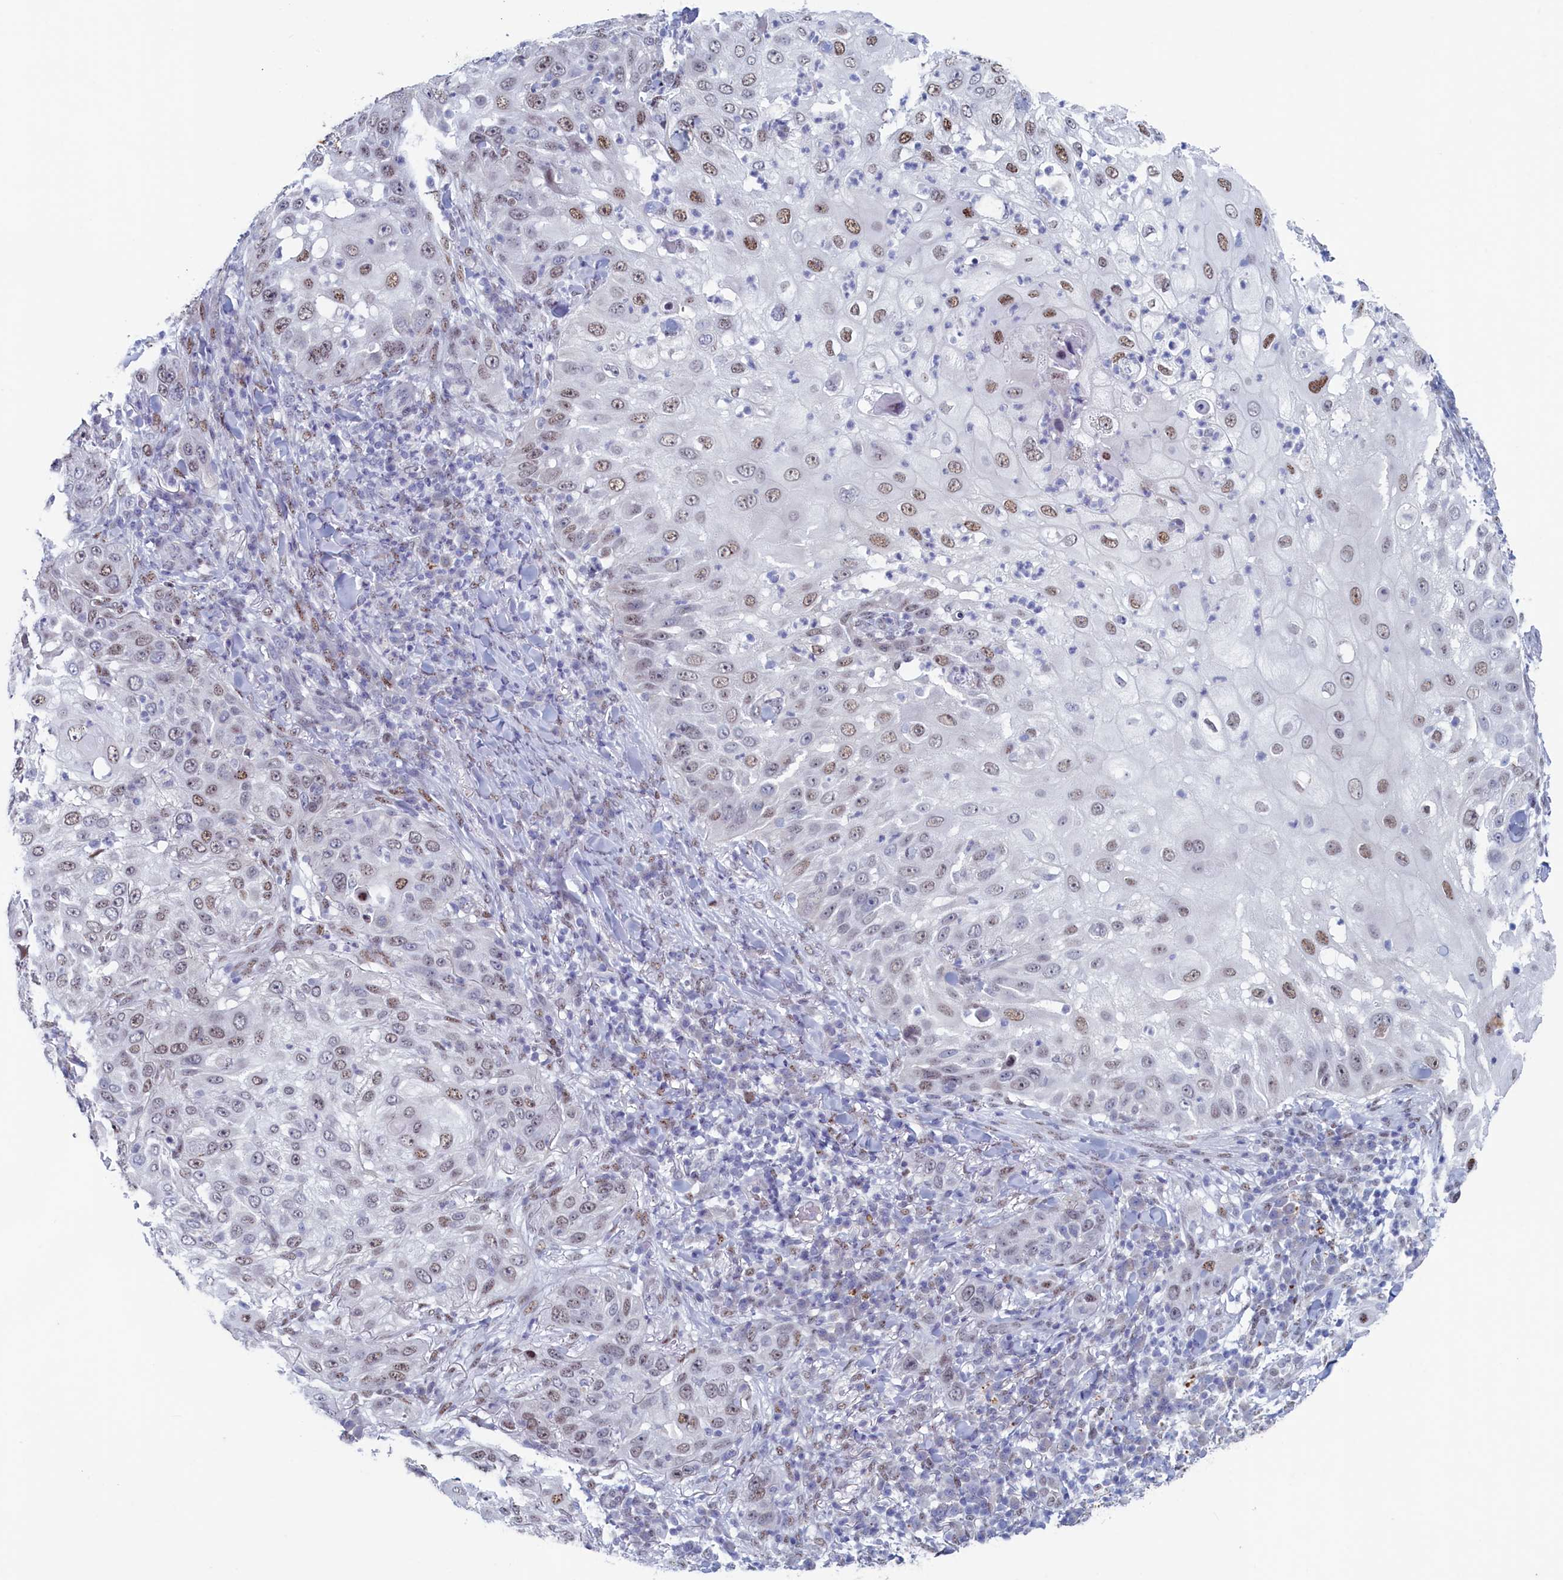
{"staining": {"intensity": "moderate", "quantity": "25%-75%", "location": "nuclear"}, "tissue": "skin cancer", "cell_type": "Tumor cells", "image_type": "cancer", "snomed": [{"axis": "morphology", "description": "Squamous cell carcinoma, NOS"}, {"axis": "topography", "description": "Skin"}], "caption": "Skin cancer stained with IHC shows moderate nuclear positivity in about 25%-75% of tumor cells.", "gene": "WDR76", "patient": {"sex": "female", "age": 44}}